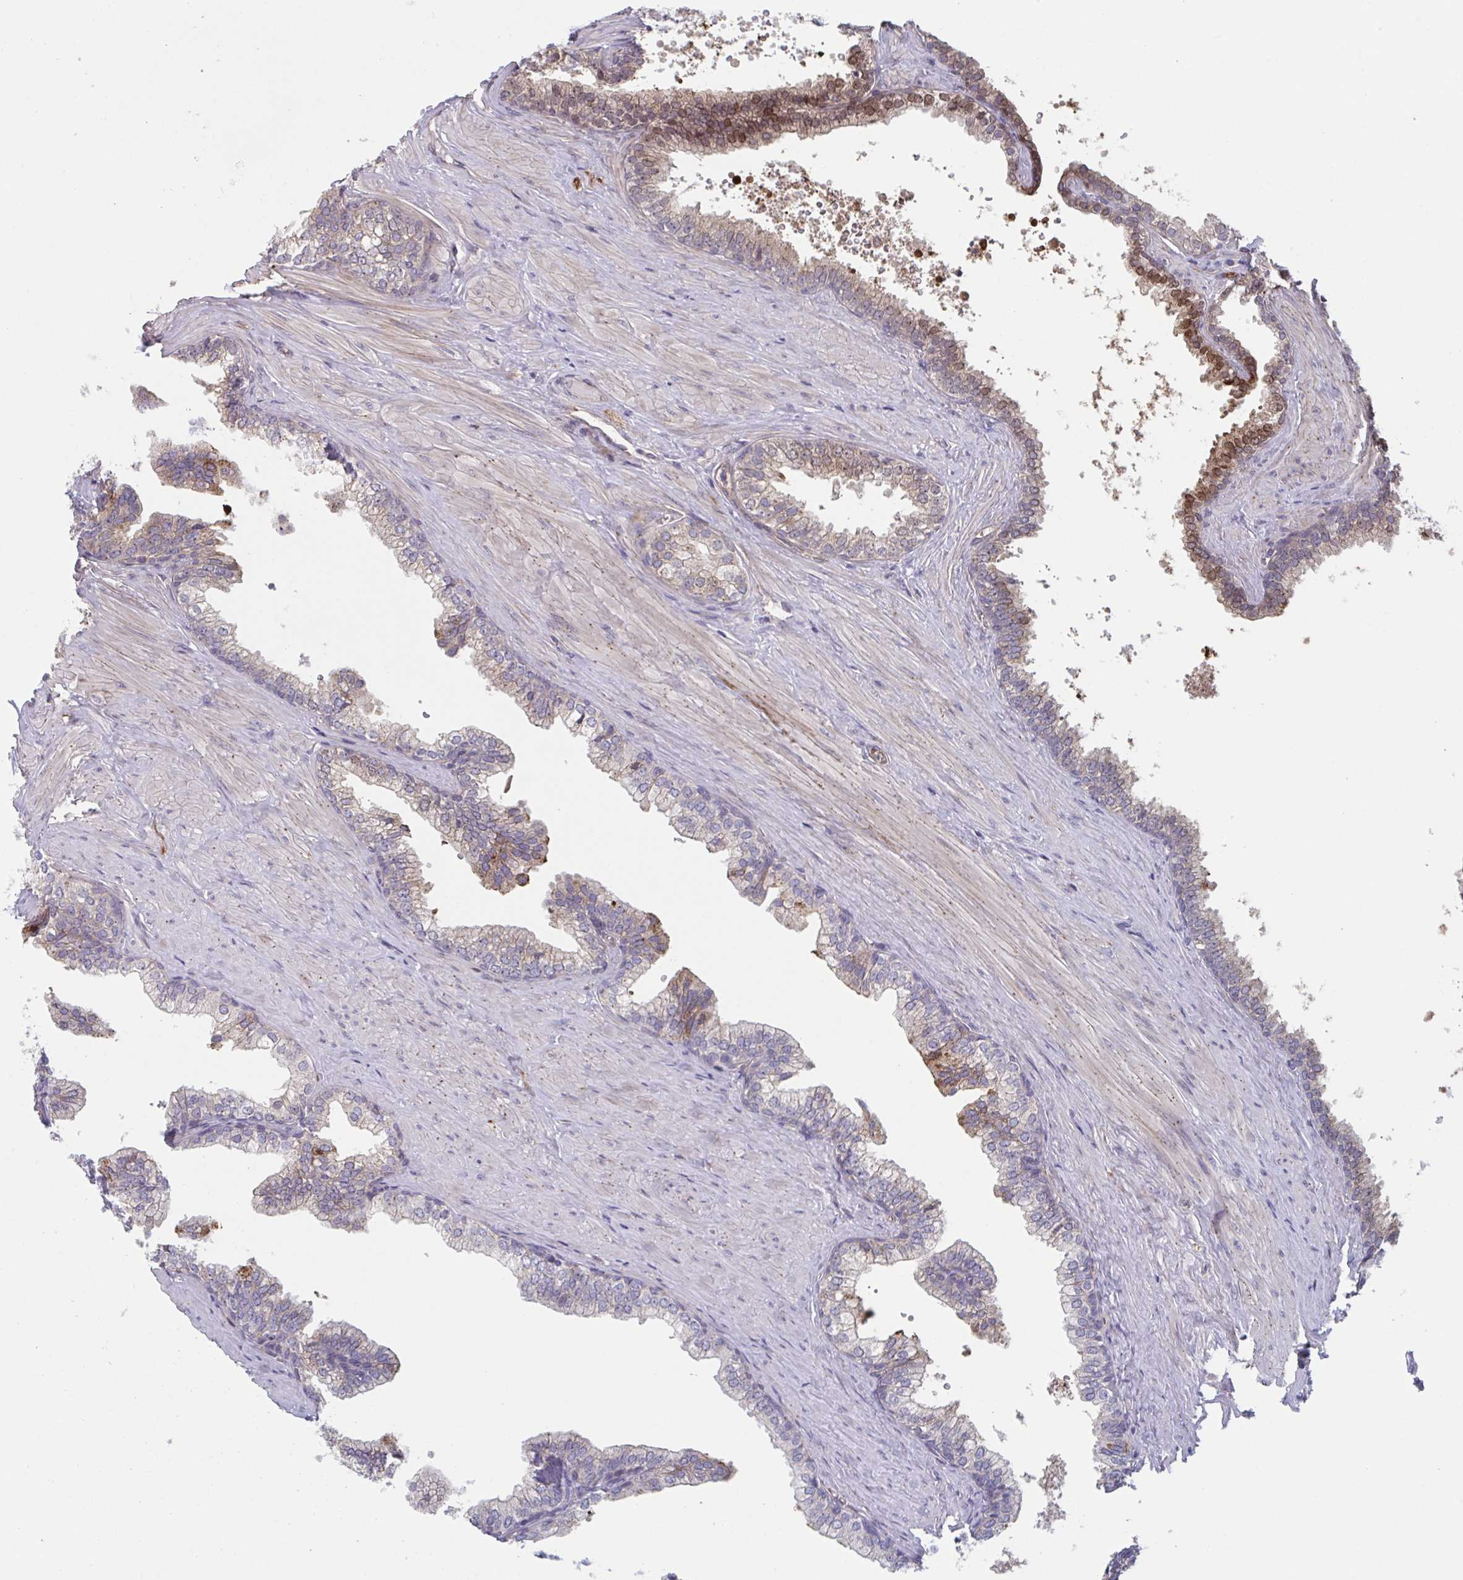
{"staining": {"intensity": "moderate", "quantity": "25%-75%", "location": "cytoplasmic/membranous,nuclear"}, "tissue": "prostate", "cell_type": "Glandular cells", "image_type": "normal", "snomed": [{"axis": "morphology", "description": "Normal tissue, NOS"}, {"axis": "topography", "description": "Prostate"}, {"axis": "topography", "description": "Peripheral nerve tissue"}], "caption": "Prostate stained with a brown dye displays moderate cytoplasmic/membranous,nuclear positive expression in about 25%-75% of glandular cells.", "gene": "TNFSF10", "patient": {"sex": "male", "age": 55}}